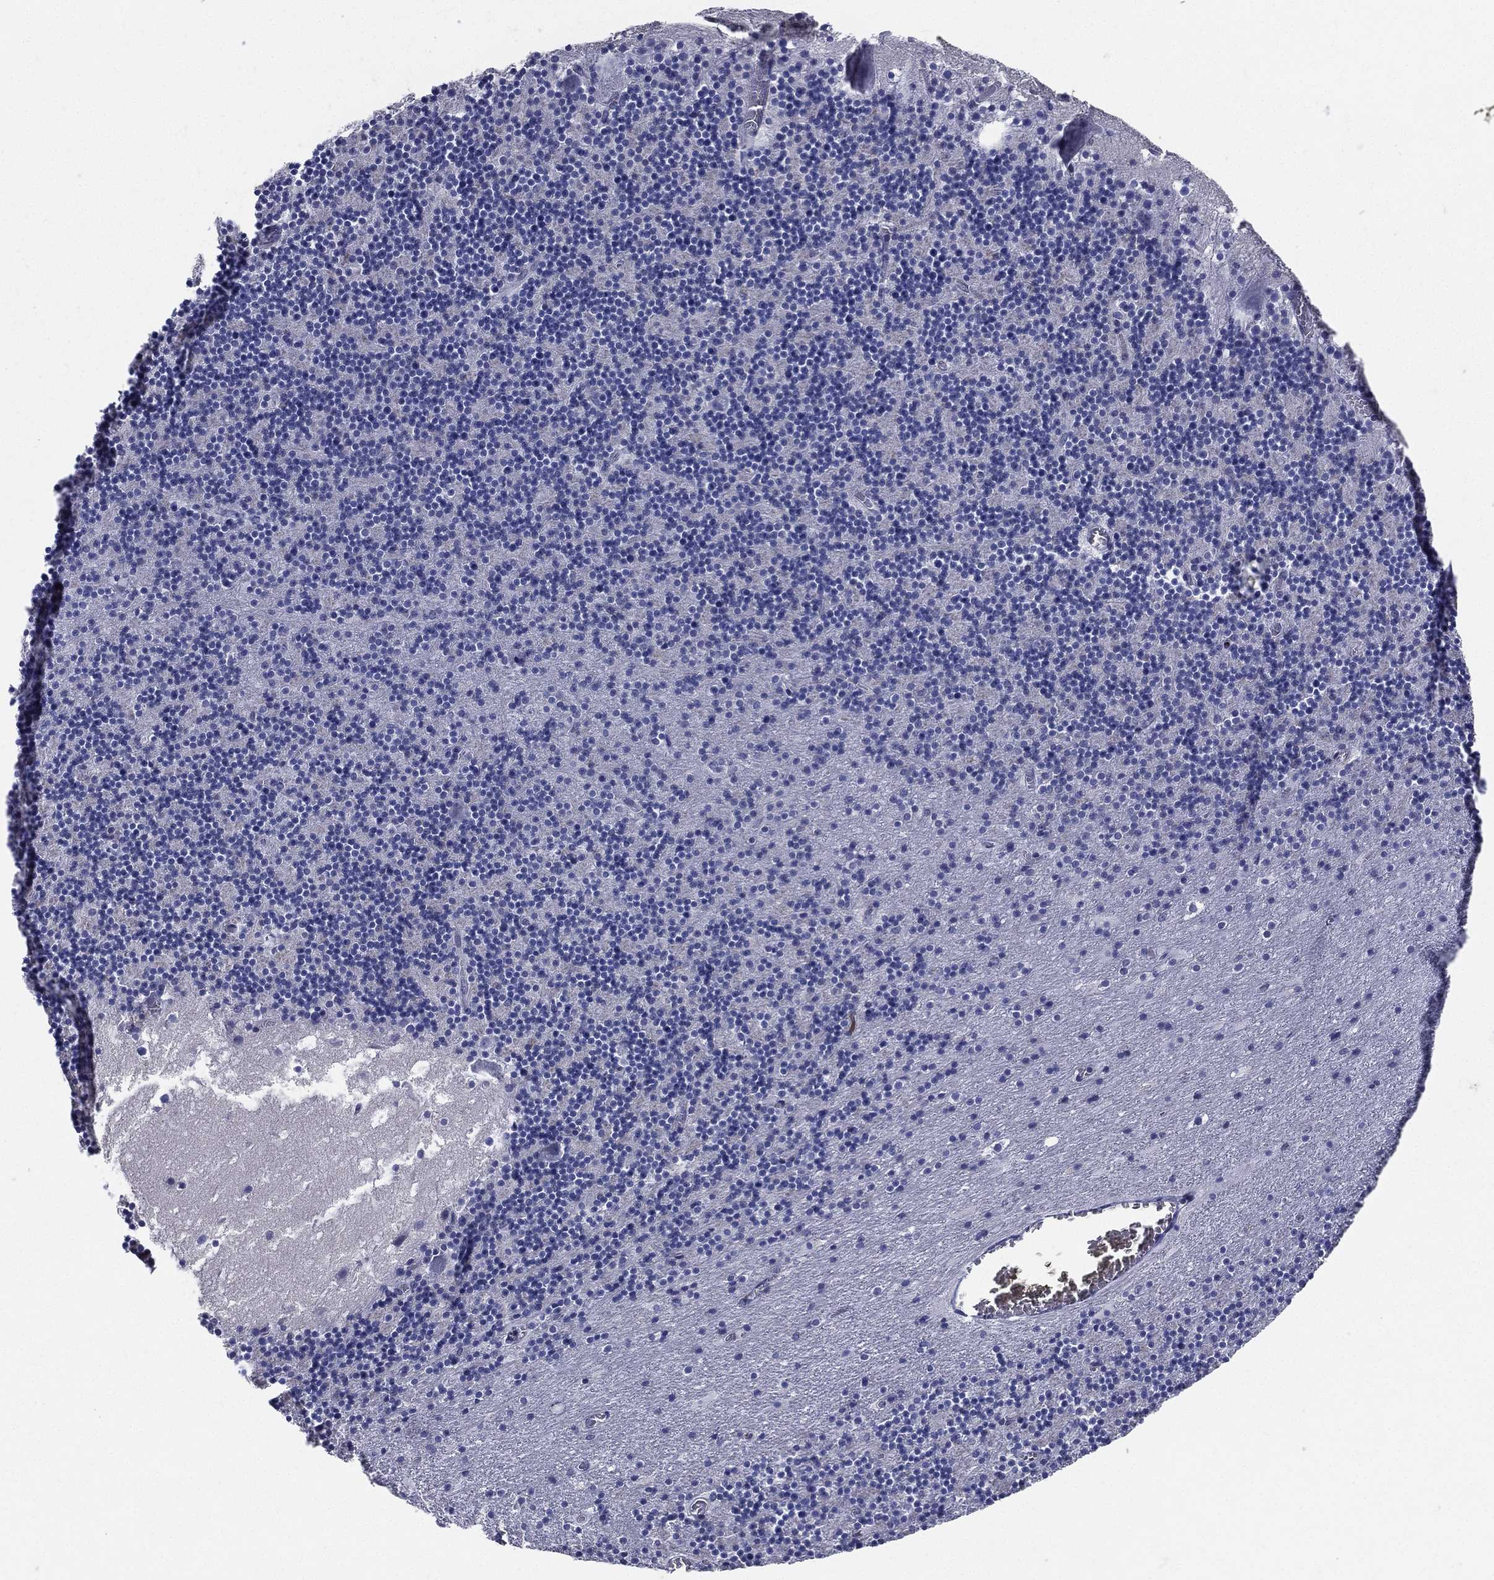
{"staining": {"intensity": "negative", "quantity": "none", "location": "none"}, "tissue": "cerebellum", "cell_type": "Cells in granular layer", "image_type": "normal", "snomed": [{"axis": "morphology", "description": "Normal tissue, NOS"}, {"axis": "topography", "description": "Cerebellum"}], "caption": "Protein analysis of unremarkable cerebellum demonstrates no significant staining in cells in granular layer. (DAB IHC visualized using brightfield microscopy, high magnification).", "gene": "EVI2B", "patient": {"sex": "male", "age": 37}}